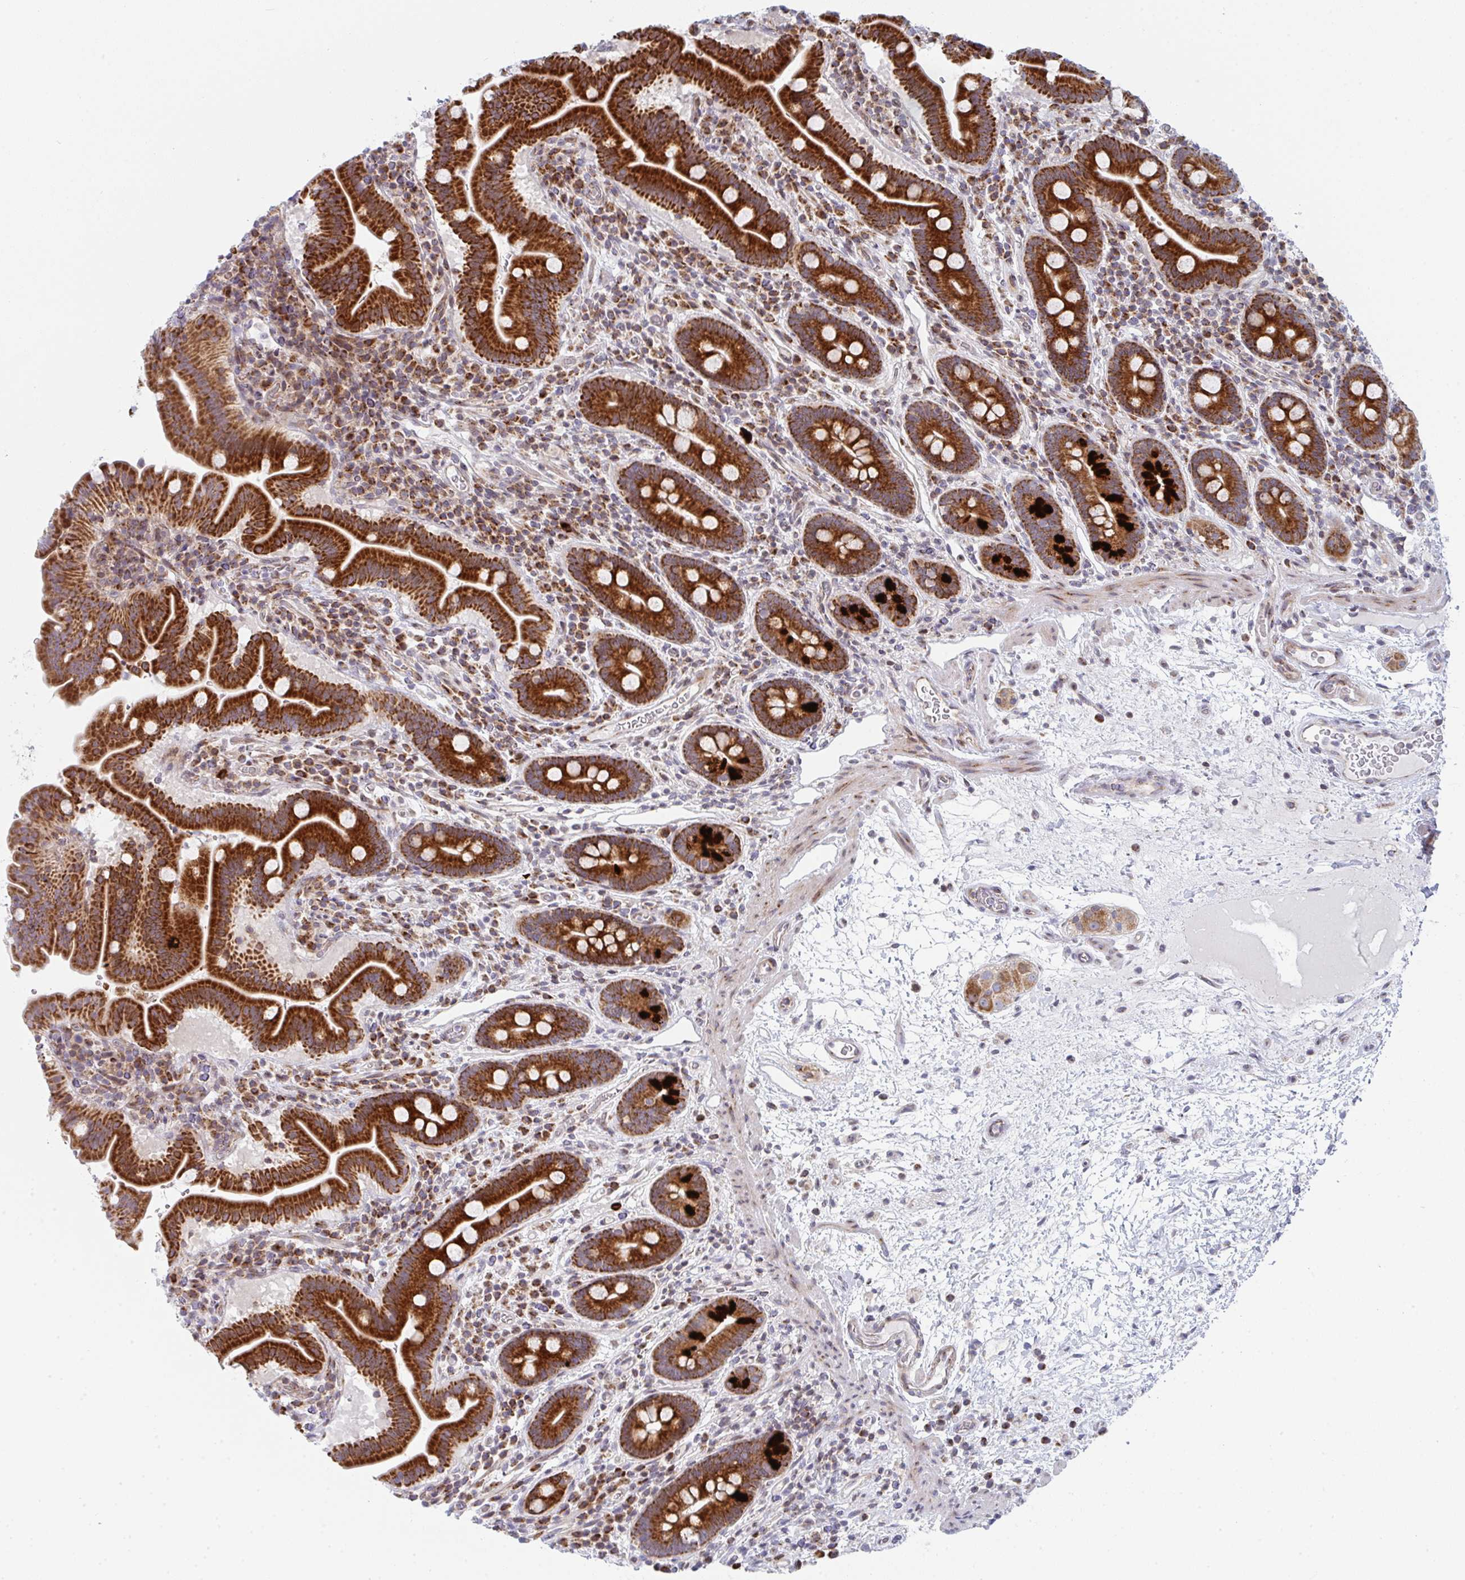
{"staining": {"intensity": "strong", "quantity": ">75%", "location": "cytoplasmic/membranous"}, "tissue": "small intestine", "cell_type": "Glandular cells", "image_type": "normal", "snomed": [{"axis": "morphology", "description": "Normal tissue, NOS"}, {"axis": "topography", "description": "Small intestine"}], "caption": "A brown stain labels strong cytoplasmic/membranous positivity of a protein in glandular cells of normal human small intestine. (DAB IHC with brightfield microscopy, high magnification).", "gene": "PRKCH", "patient": {"sex": "male", "age": 26}}